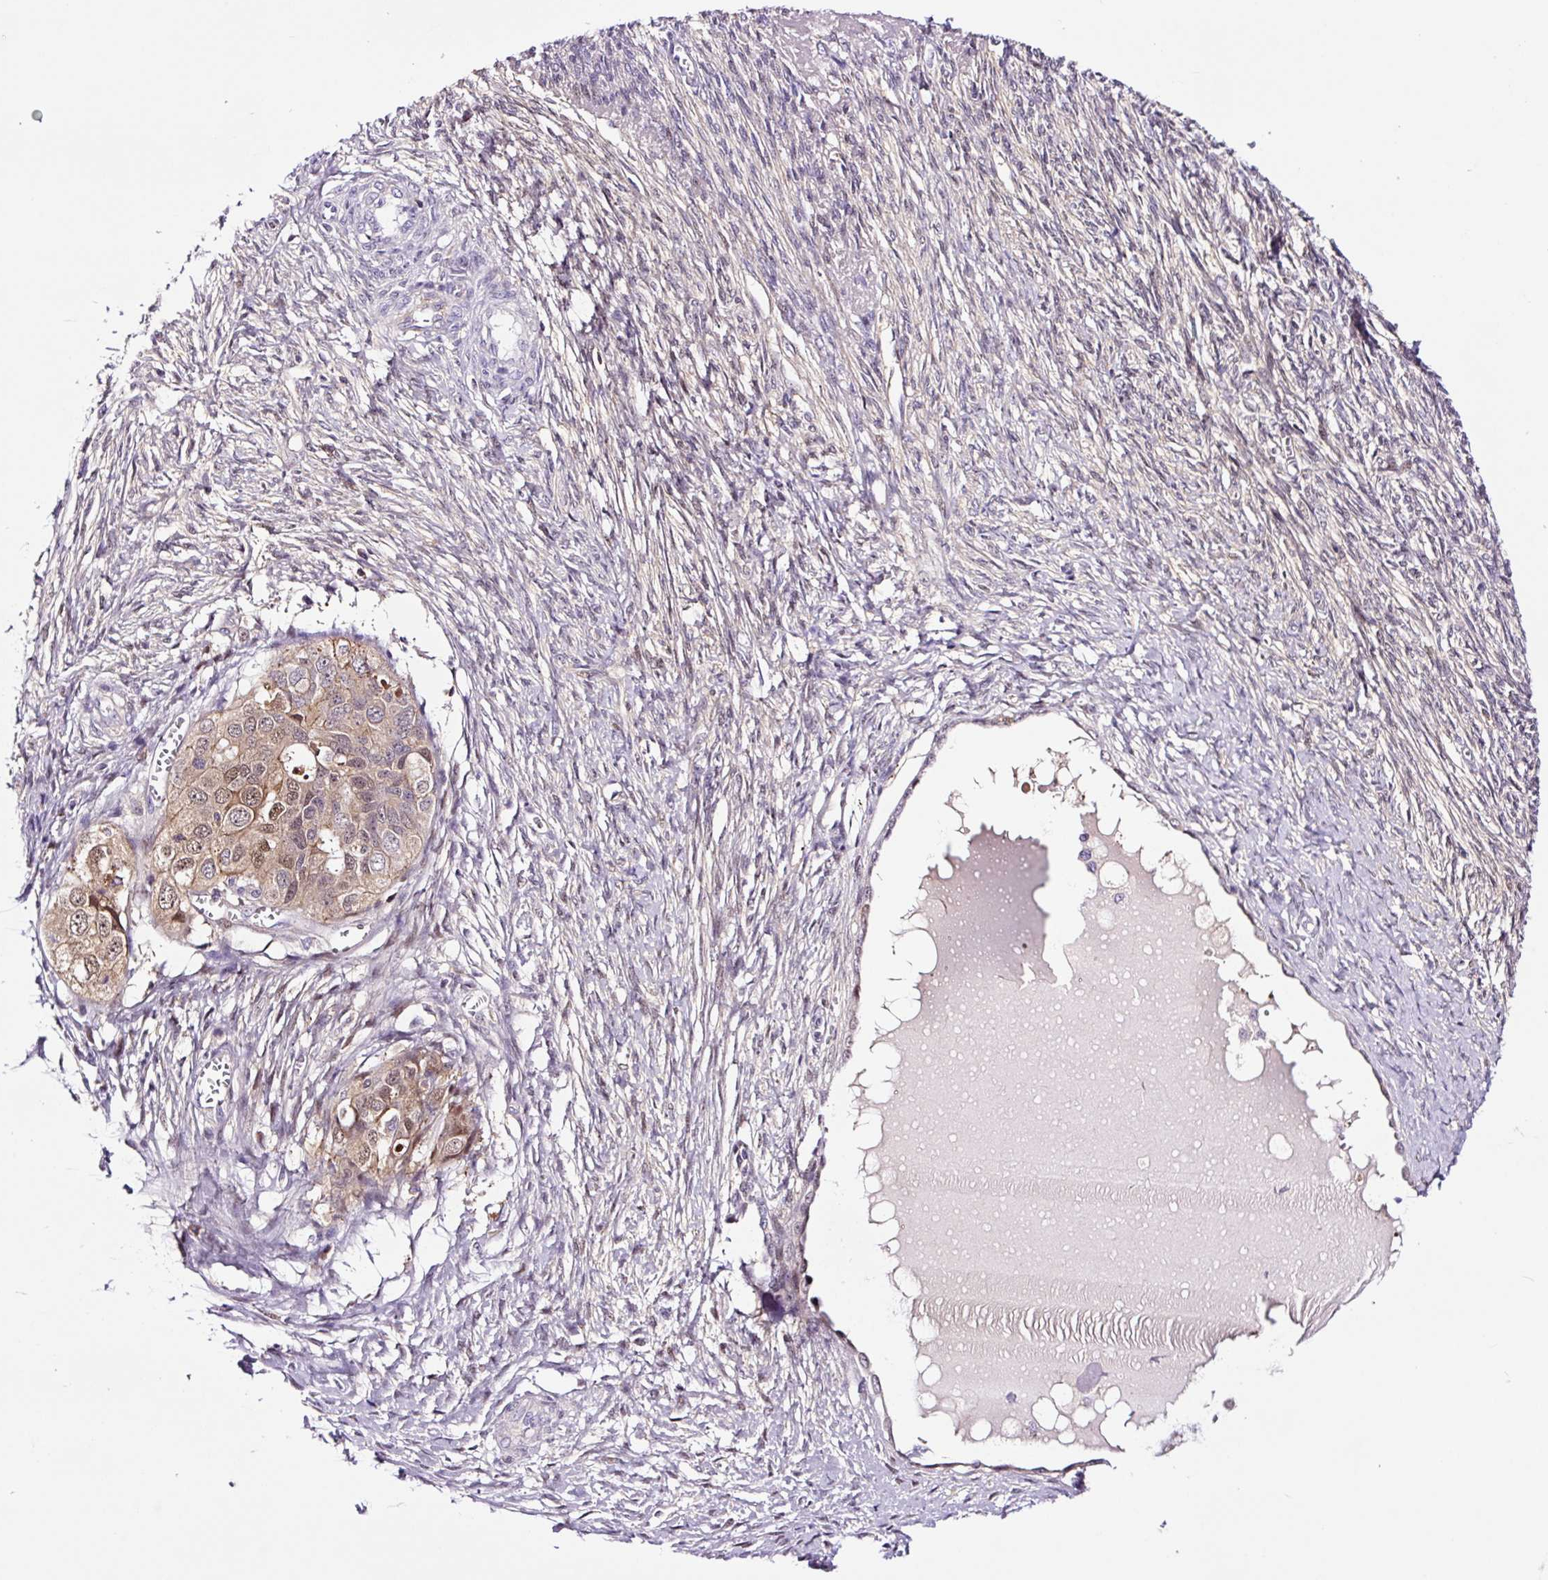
{"staining": {"intensity": "moderate", "quantity": "<25%", "location": "cytoplasmic/membranous,nuclear"}, "tissue": "ovarian cancer", "cell_type": "Tumor cells", "image_type": "cancer", "snomed": [{"axis": "morphology", "description": "Carcinoma, endometroid"}, {"axis": "topography", "description": "Ovary"}], "caption": "An image showing moderate cytoplasmic/membranous and nuclear positivity in approximately <25% of tumor cells in endometroid carcinoma (ovarian), as visualized by brown immunohistochemical staining.", "gene": "TAFA3", "patient": {"sex": "female", "age": 70}}